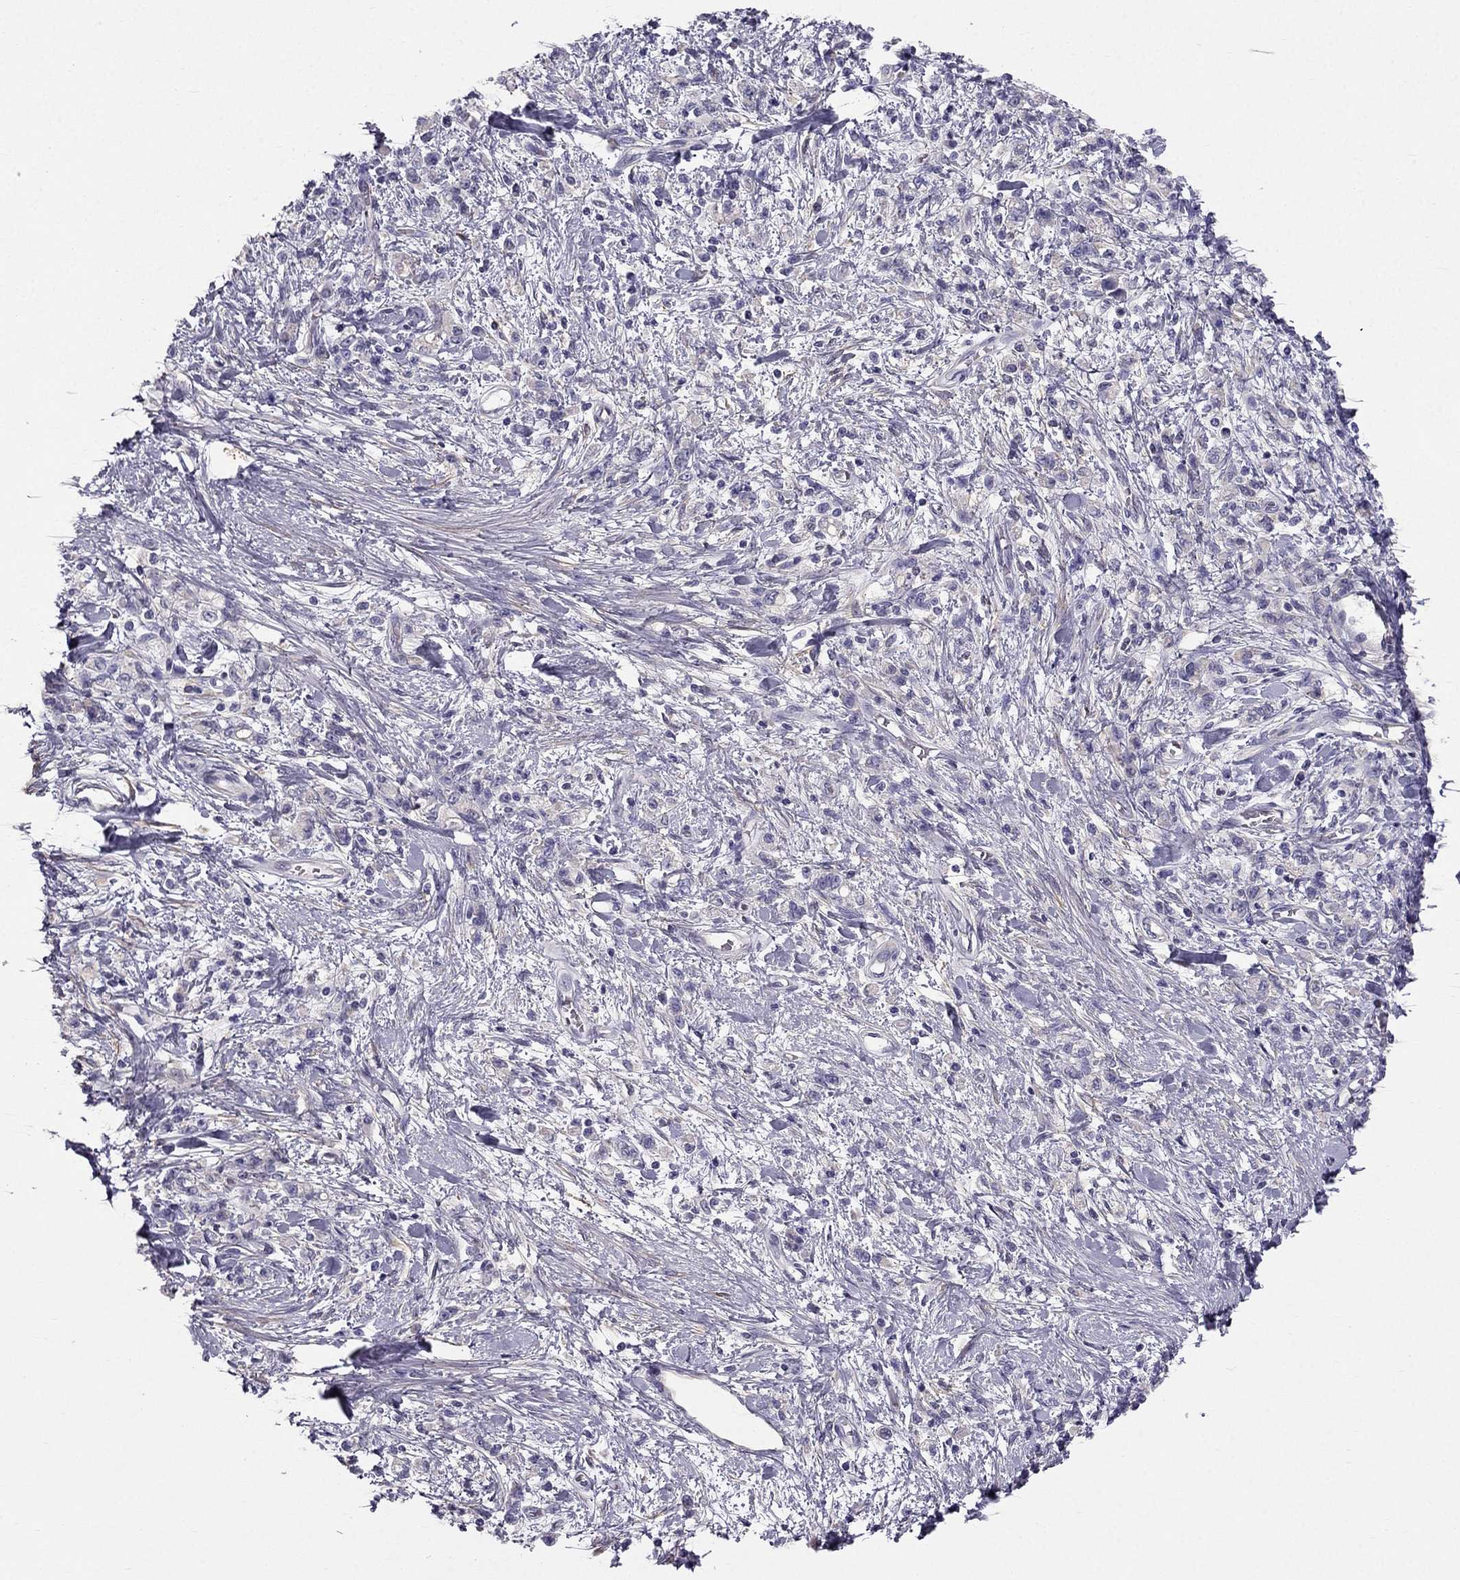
{"staining": {"intensity": "negative", "quantity": "none", "location": "none"}, "tissue": "stomach cancer", "cell_type": "Tumor cells", "image_type": "cancer", "snomed": [{"axis": "morphology", "description": "Adenocarcinoma, NOS"}, {"axis": "topography", "description": "Stomach"}], "caption": "An image of stomach adenocarcinoma stained for a protein demonstrates no brown staining in tumor cells.", "gene": "SYT5", "patient": {"sex": "male", "age": 77}}